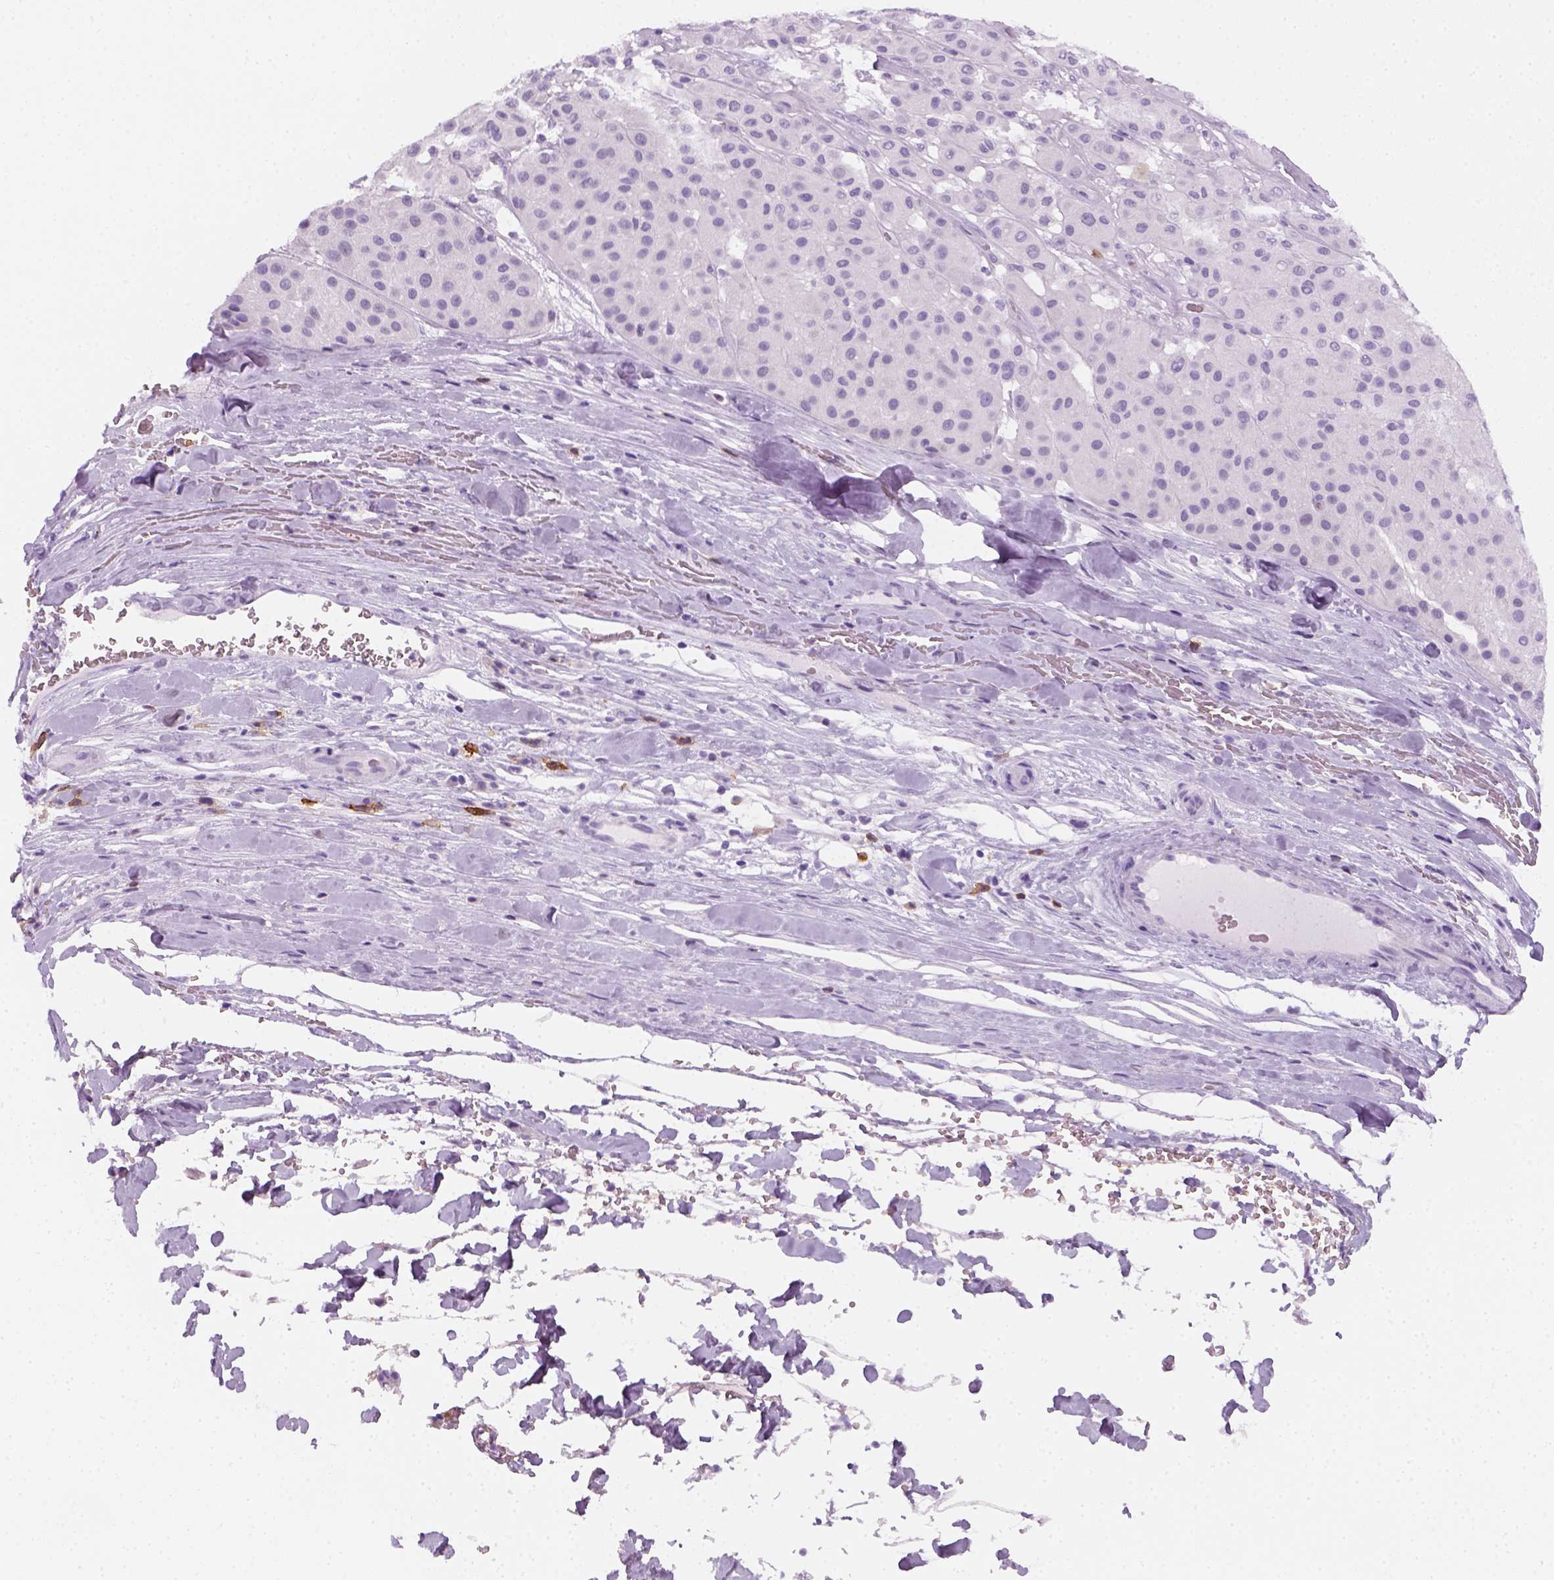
{"staining": {"intensity": "negative", "quantity": "none", "location": "none"}, "tissue": "melanoma", "cell_type": "Tumor cells", "image_type": "cancer", "snomed": [{"axis": "morphology", "description": "Malignant melanoma, Metastatic site"}, {"axis": "topography", "description": "Smooth muscle"}], "caption": "This is a photomicrograph of immunohistochemistry (IHC) staining of melanoma, which shows no expression in tumor cells.", "gene": "AQP3", "patient": {"sex": "male", "age": 41}}